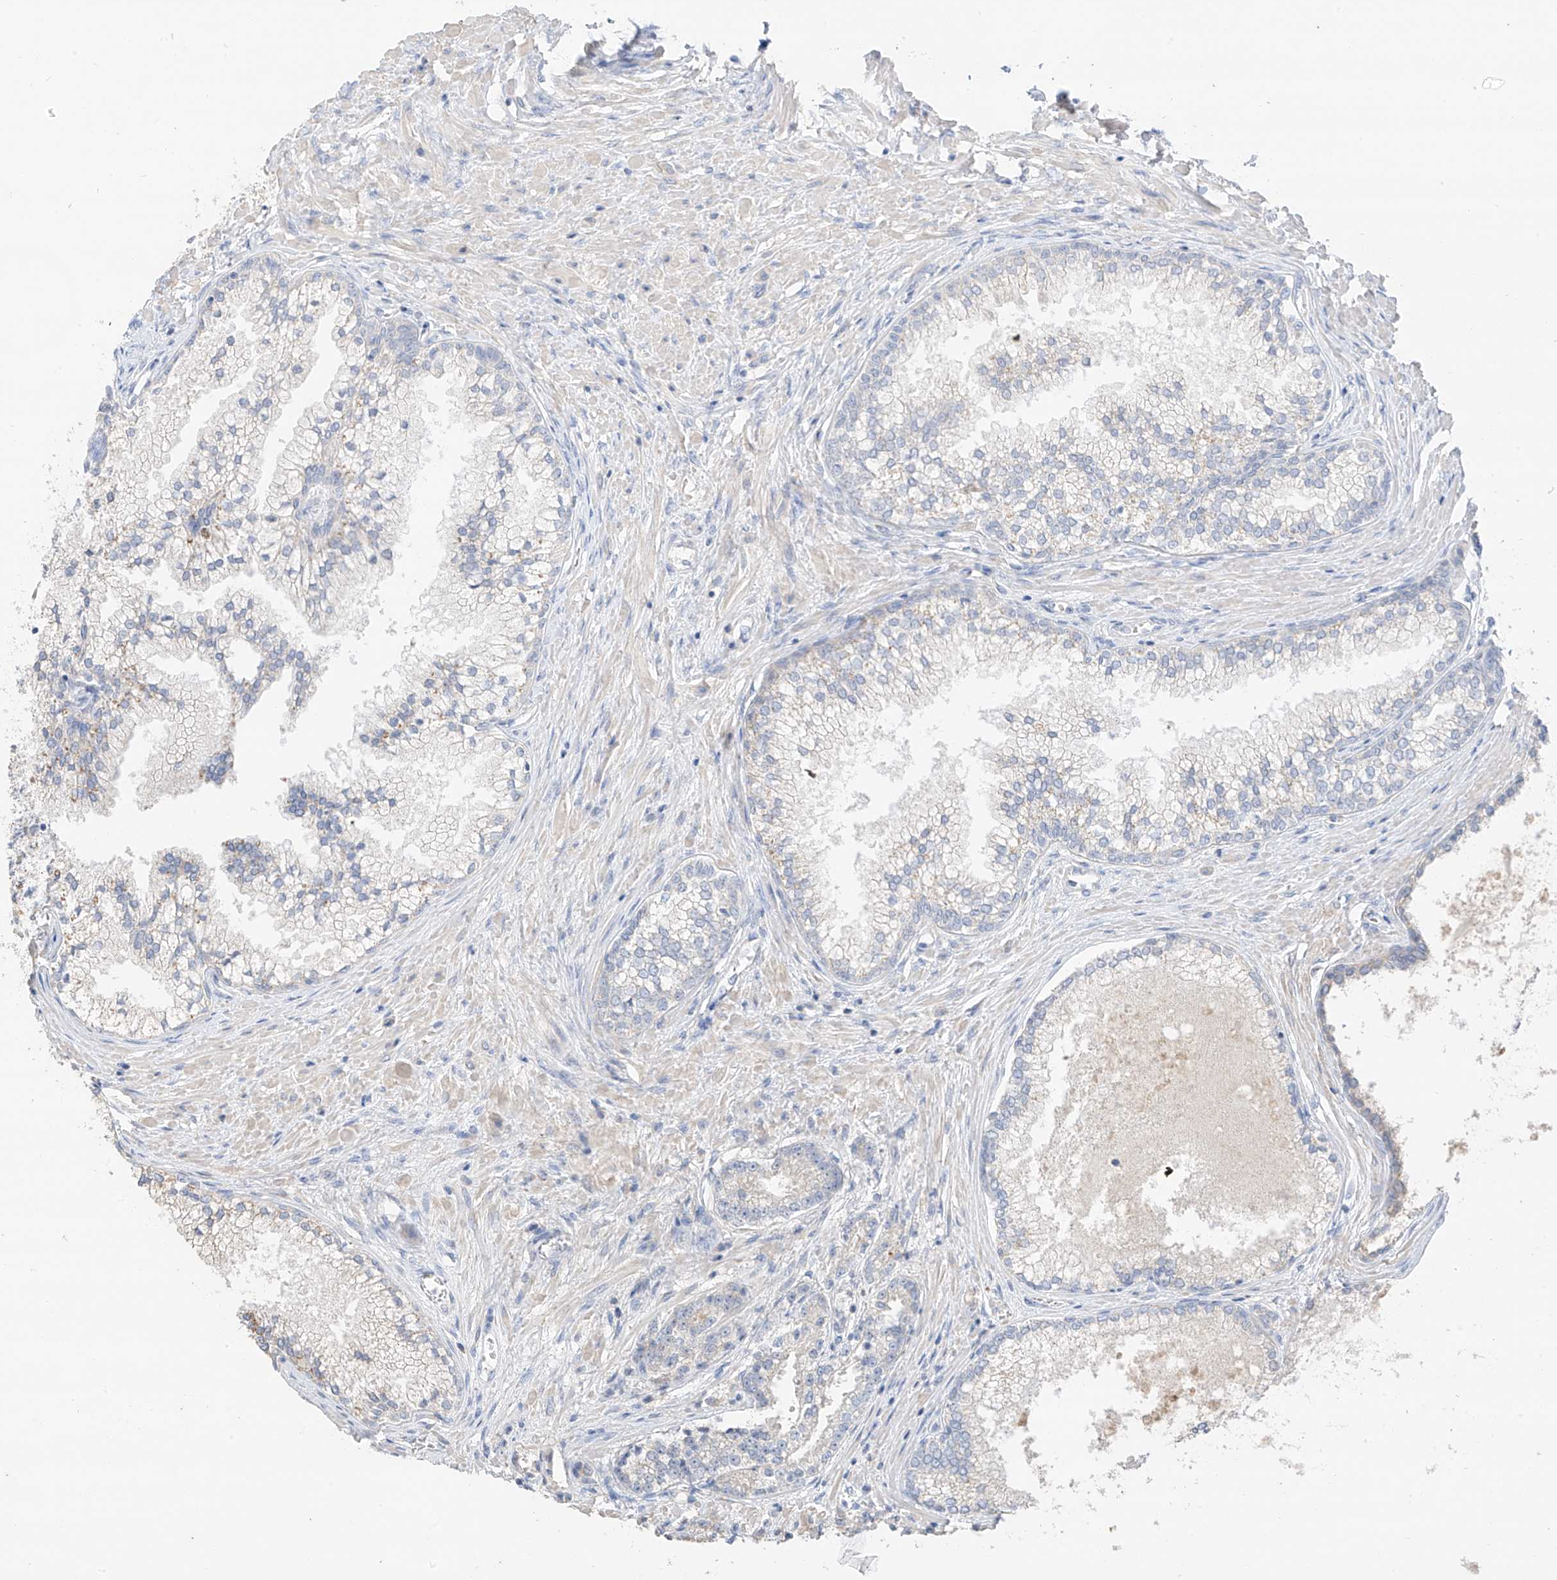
{"staining": {"intensity": "negative", "quantity": "none", "location": "none"}, "tissue": "prostate cancer", "cell_type": "Tumor cells", "image_type": "cancer", "snomed": [{"axis": "morphology", "description": "Adenocarcinoma, High grade"}, {"axis": "topography", "description": "Prostate"}], "caption": "Adenocarcinoma (high-grade) (prostate) stained for a protein using immunohistochemistry (IHC) reveals no staining tumor cells.", "gene": "CAPN13", "patient": {"sex": "male", "age": 69}}